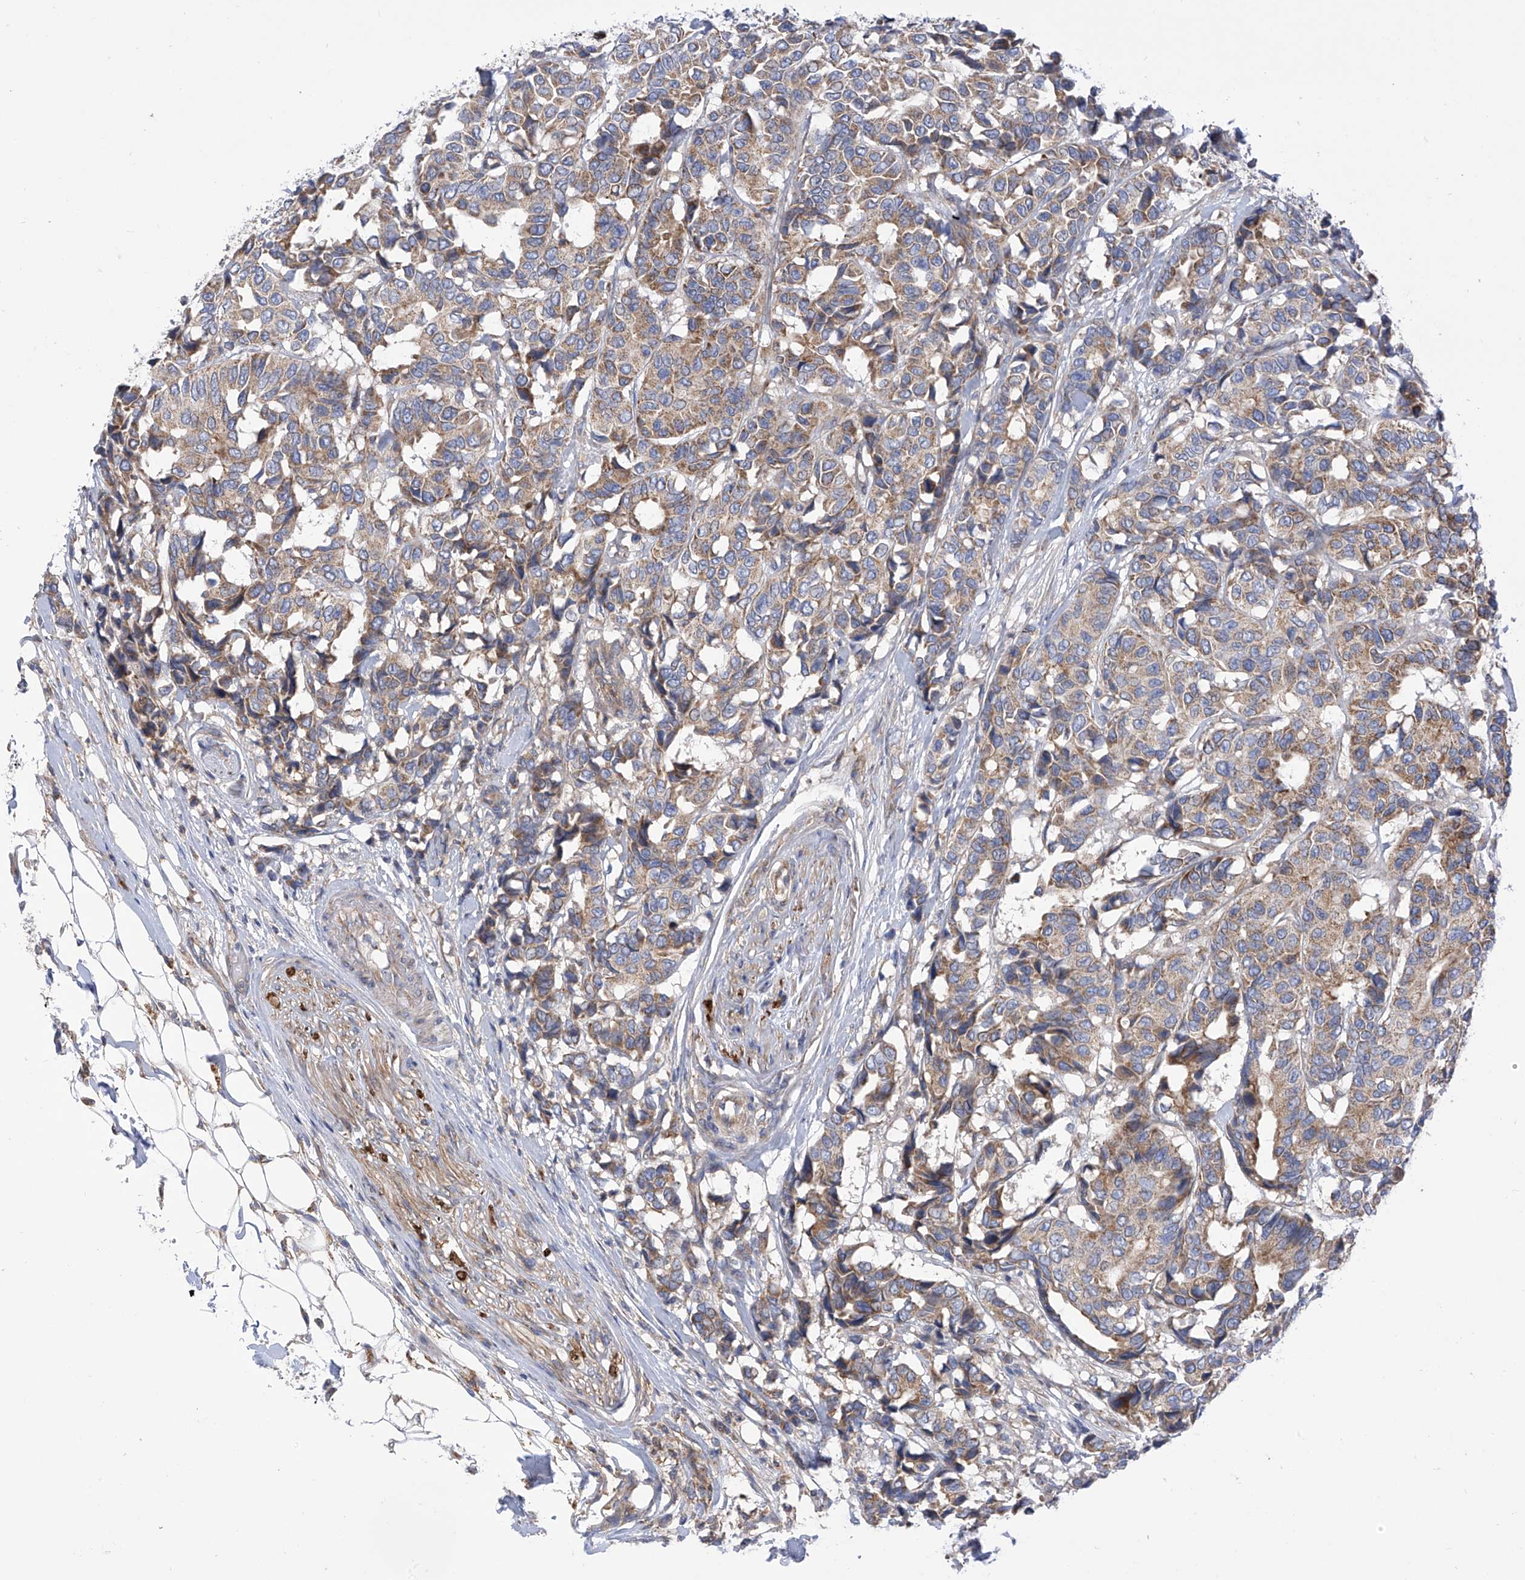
{"staining": {"intensity": "moderate", "quantity": ">75%", "location": "cytoplasmic/membranous"}, "tissue": "breast cancer", "cell_type": "Tumor cells", "image_type": "cancer", "snomed": [{"axis": "morphology", "description": "Duct carcinoma"}, {"axis": "topography", "description": "Breast"}], "caption": "Protein staining of breast cancer (intraductal carcinoma) tissue displays moderate cytoplasmic/membranous positivity in approximately >75% of tumor cells.", "gene": "P2RX7", "patient": {"sex": "female", "age": 87}}